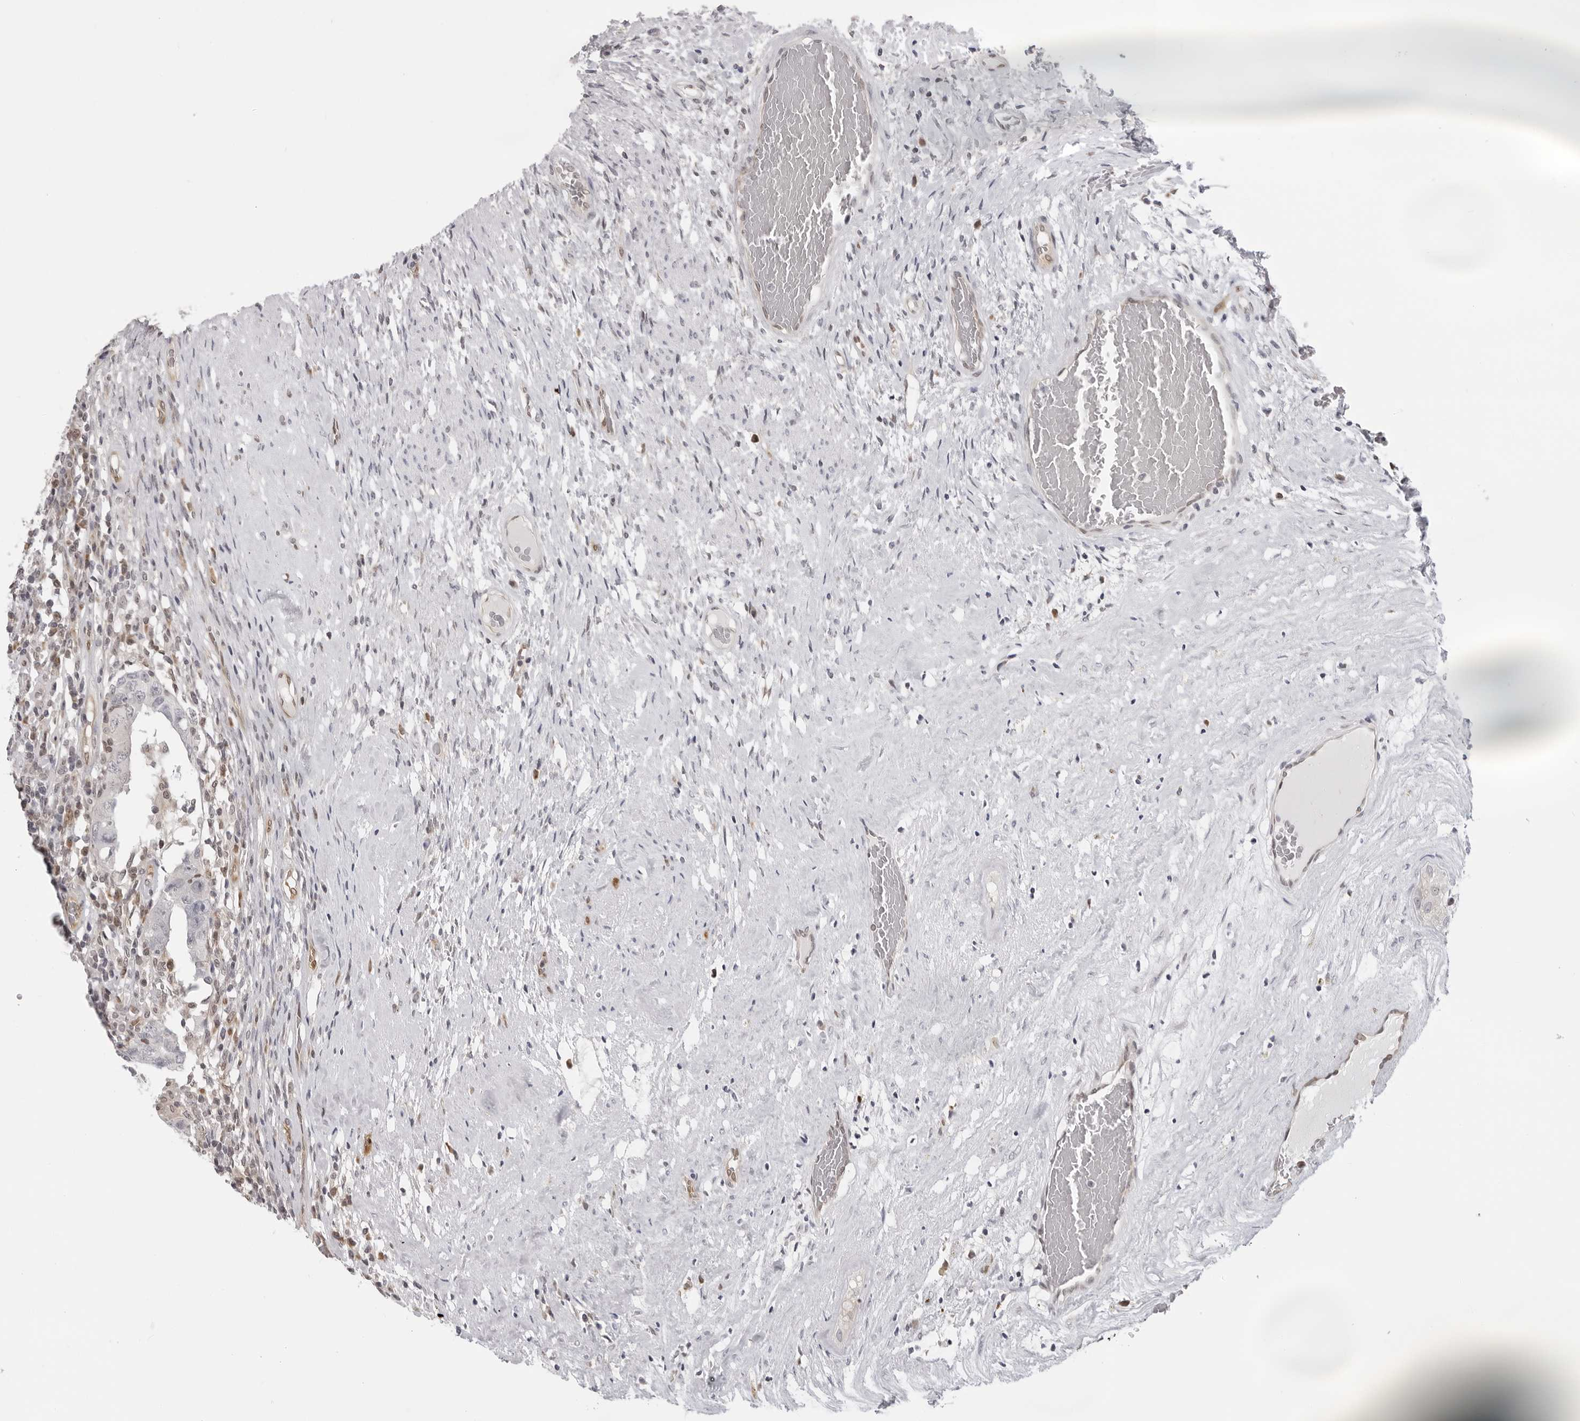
{"staining": {"intensity": "negative", "quantity": "none", "location": "none"}, "tissue": "testis cancer", "cell_type": "Tumor cells", "image_type": "cancer", "snomed": [{"axis": "morphology", "description": "Carcinoma, Embryonal, NOS"}, {"axis": "topography", "description": "Testis"}], "caption": "IHC of embryonal carcinoma (testis) displays no positivity in tumor cells.", "gene": "CASP7", "patient": {"sex": "male", "age": 26}}